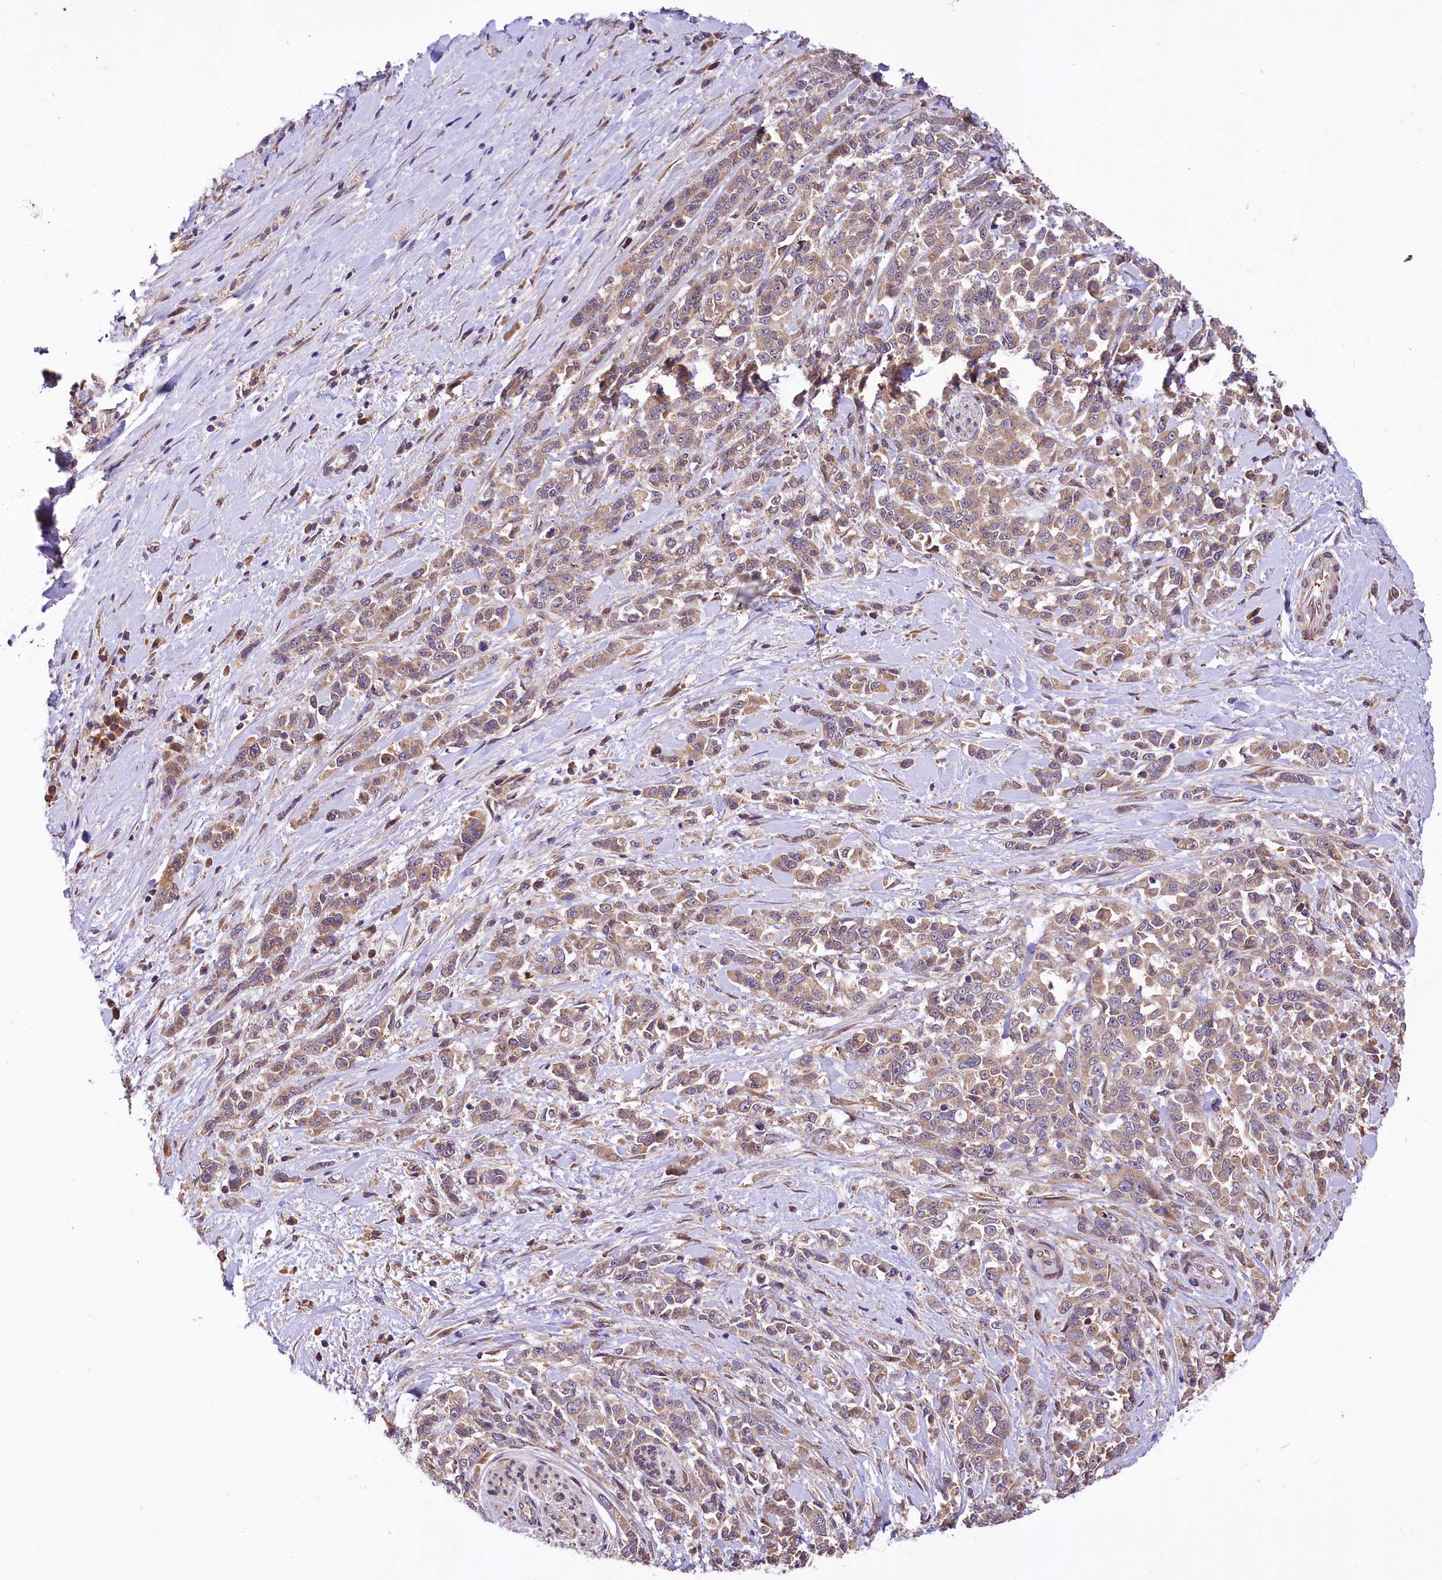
{"staining": {"intensity": "moderate", "quantity": ">75%", "location": "cytoplasmic/membranous"}, "tissue": "pancreatic cancer", "cell_type": "Tumor cells", "image_type": "cancer", "snomed": [{"axis": "morphology", "description": "Normal tissue, NOS"}, {"axis": "morphology", "description": "Adenocarcinoma, NOS"}, {"axis": "topography", "description": "Pancreas"}], "caption": "Protein expression analysis of human pancreatic adenocarcinoma reveals moderate cytoplasmic/membranous expression in about >75% of tumor cells.", "gene": "SUPV3L1", "patient": {"sex": "female", "age": 64}}